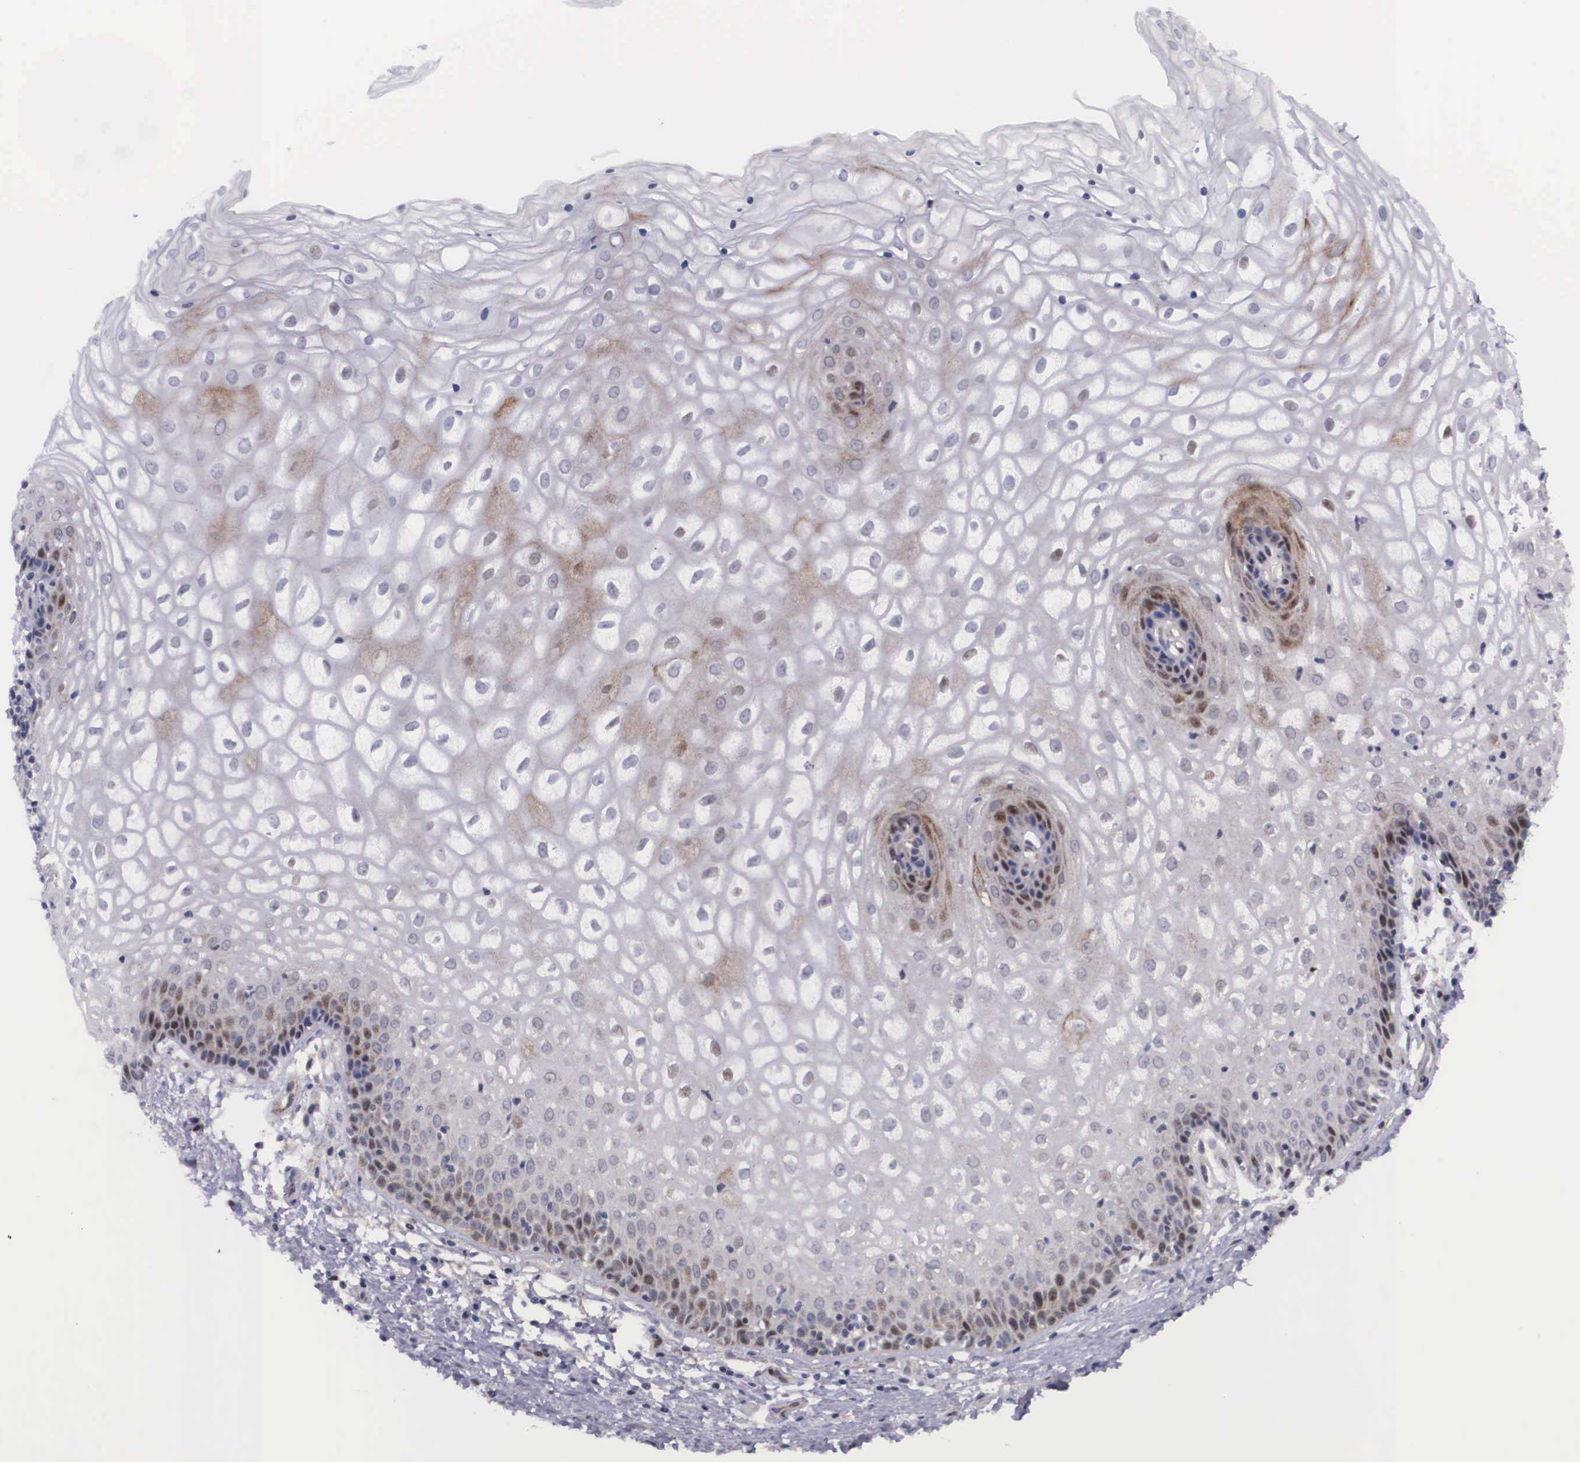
{"staining": {"intensity": "weak", "quantity": "25%-75%", "location": "cytoplasmic/membranous"}, "tissue": "vagina", "cell_type": "Squamous epithelial cells", "image_type": "normal", "snomed": [{"axis": "morphology", "description": "Normal tissue, NOS"}, {"axis": "topography", "description": "Vagina"}], "caption": "Immunohistochemistry (DAB) staining of unremarkable vagina demonstrates weak cytoplasmic/membranous protein positivity in approximately 25%-75% of squamous epithelial cells. Immunohistochemistry stains the protein in brown and the nuclei are stained blue.", "gene": "EMID1", "patient": {"sex": "female", "age": 34}}